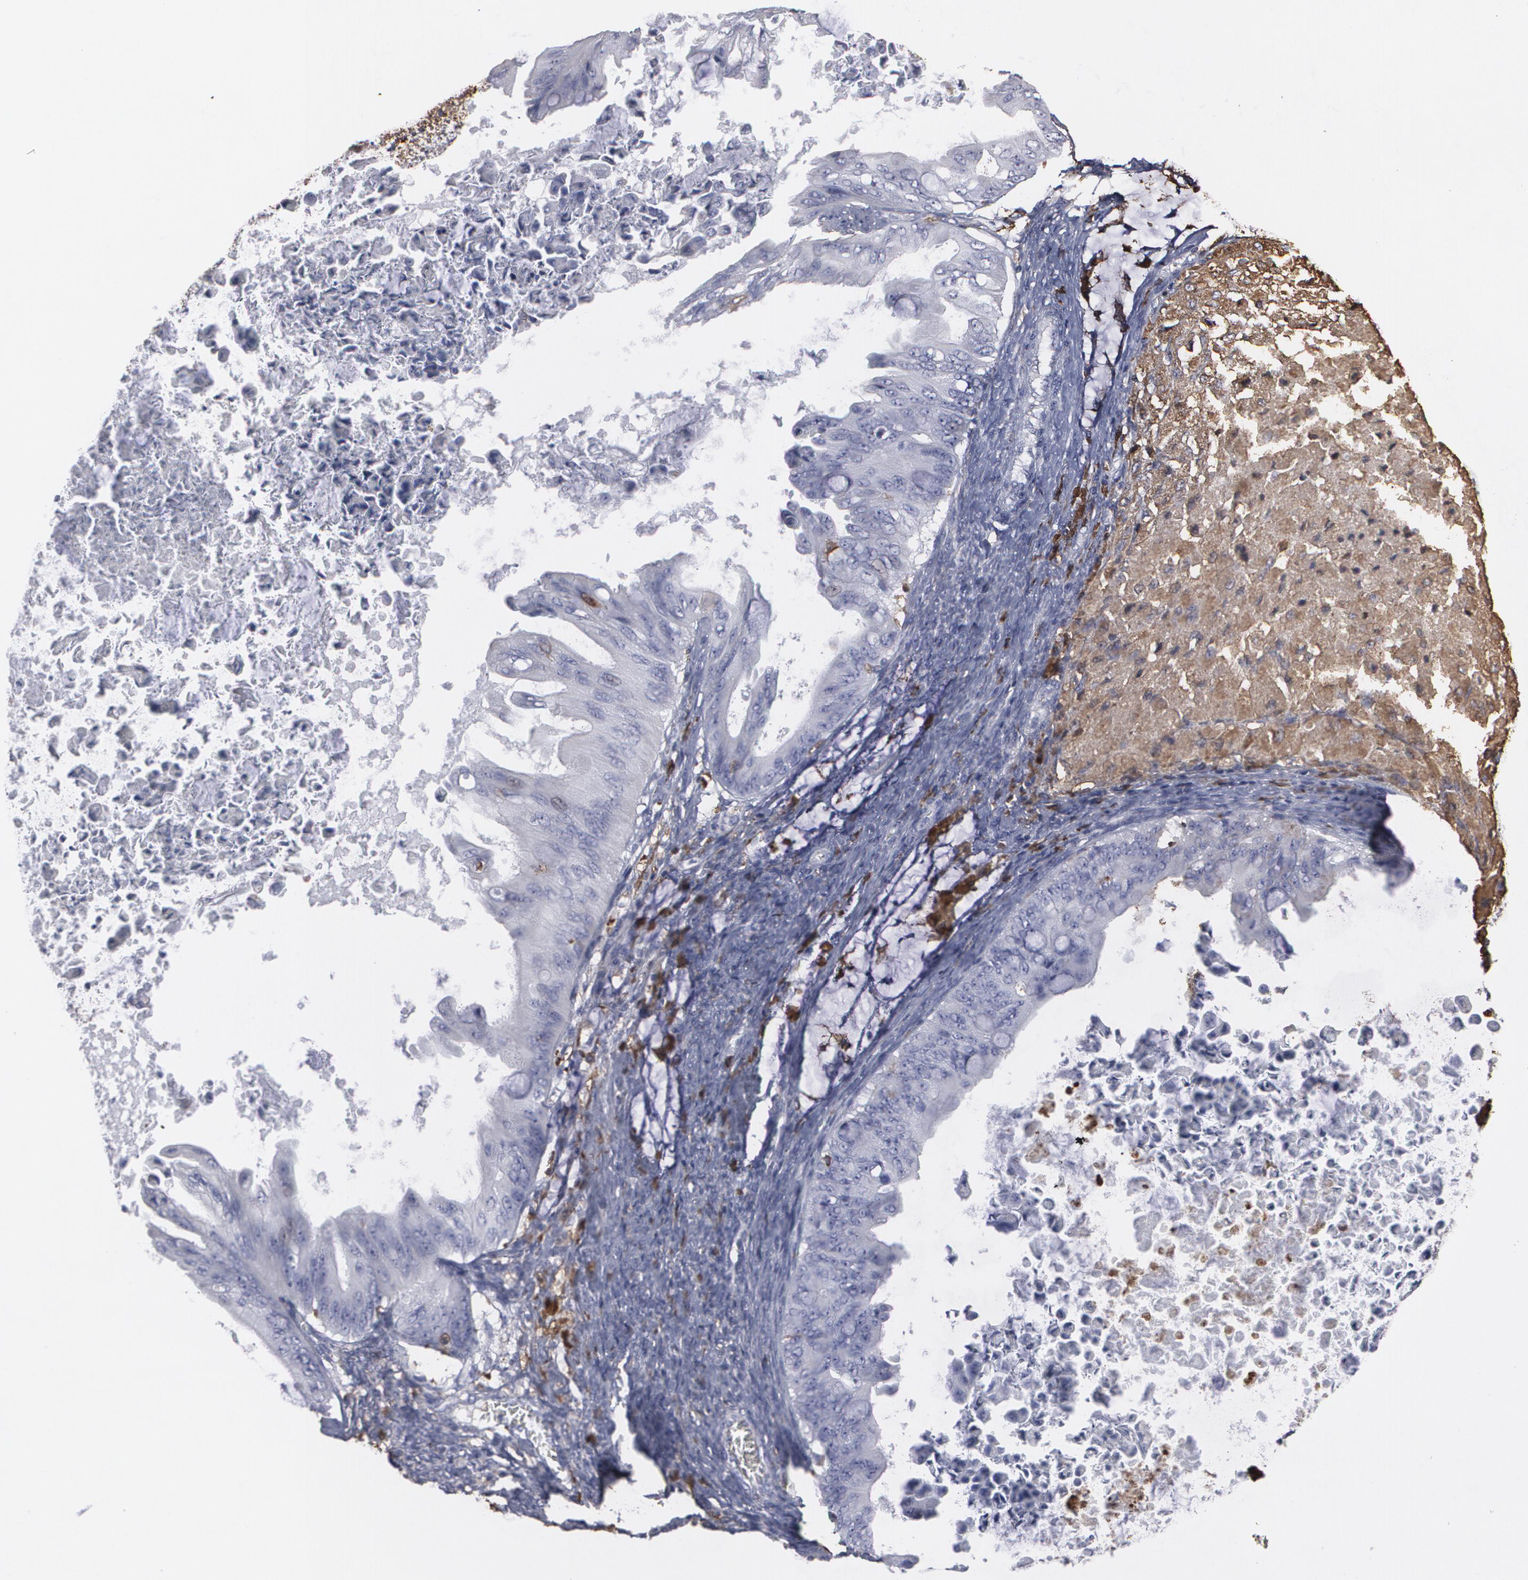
{"staining": {"intensity": "negative", "quantity": "none", "location": "none"}, "tissue": "ovarian cancer", "cell_type": "Tumor cells", "image_type": "cancer", "snomed": [{"axis": "morphology", "description": "Cystadenocarcinoma, mucinous, NOS"}, {"axis": "topography", "description": "Ovary"}], "caption": "Human ovarian cancer (mucinous cystadenocarcinoma) stained for a protein using immunohistochemistry (IHC) demonstrates no staining in tumor cells.", "gene": "ODC1", "patient": {"sex": "female", "age": 37}}